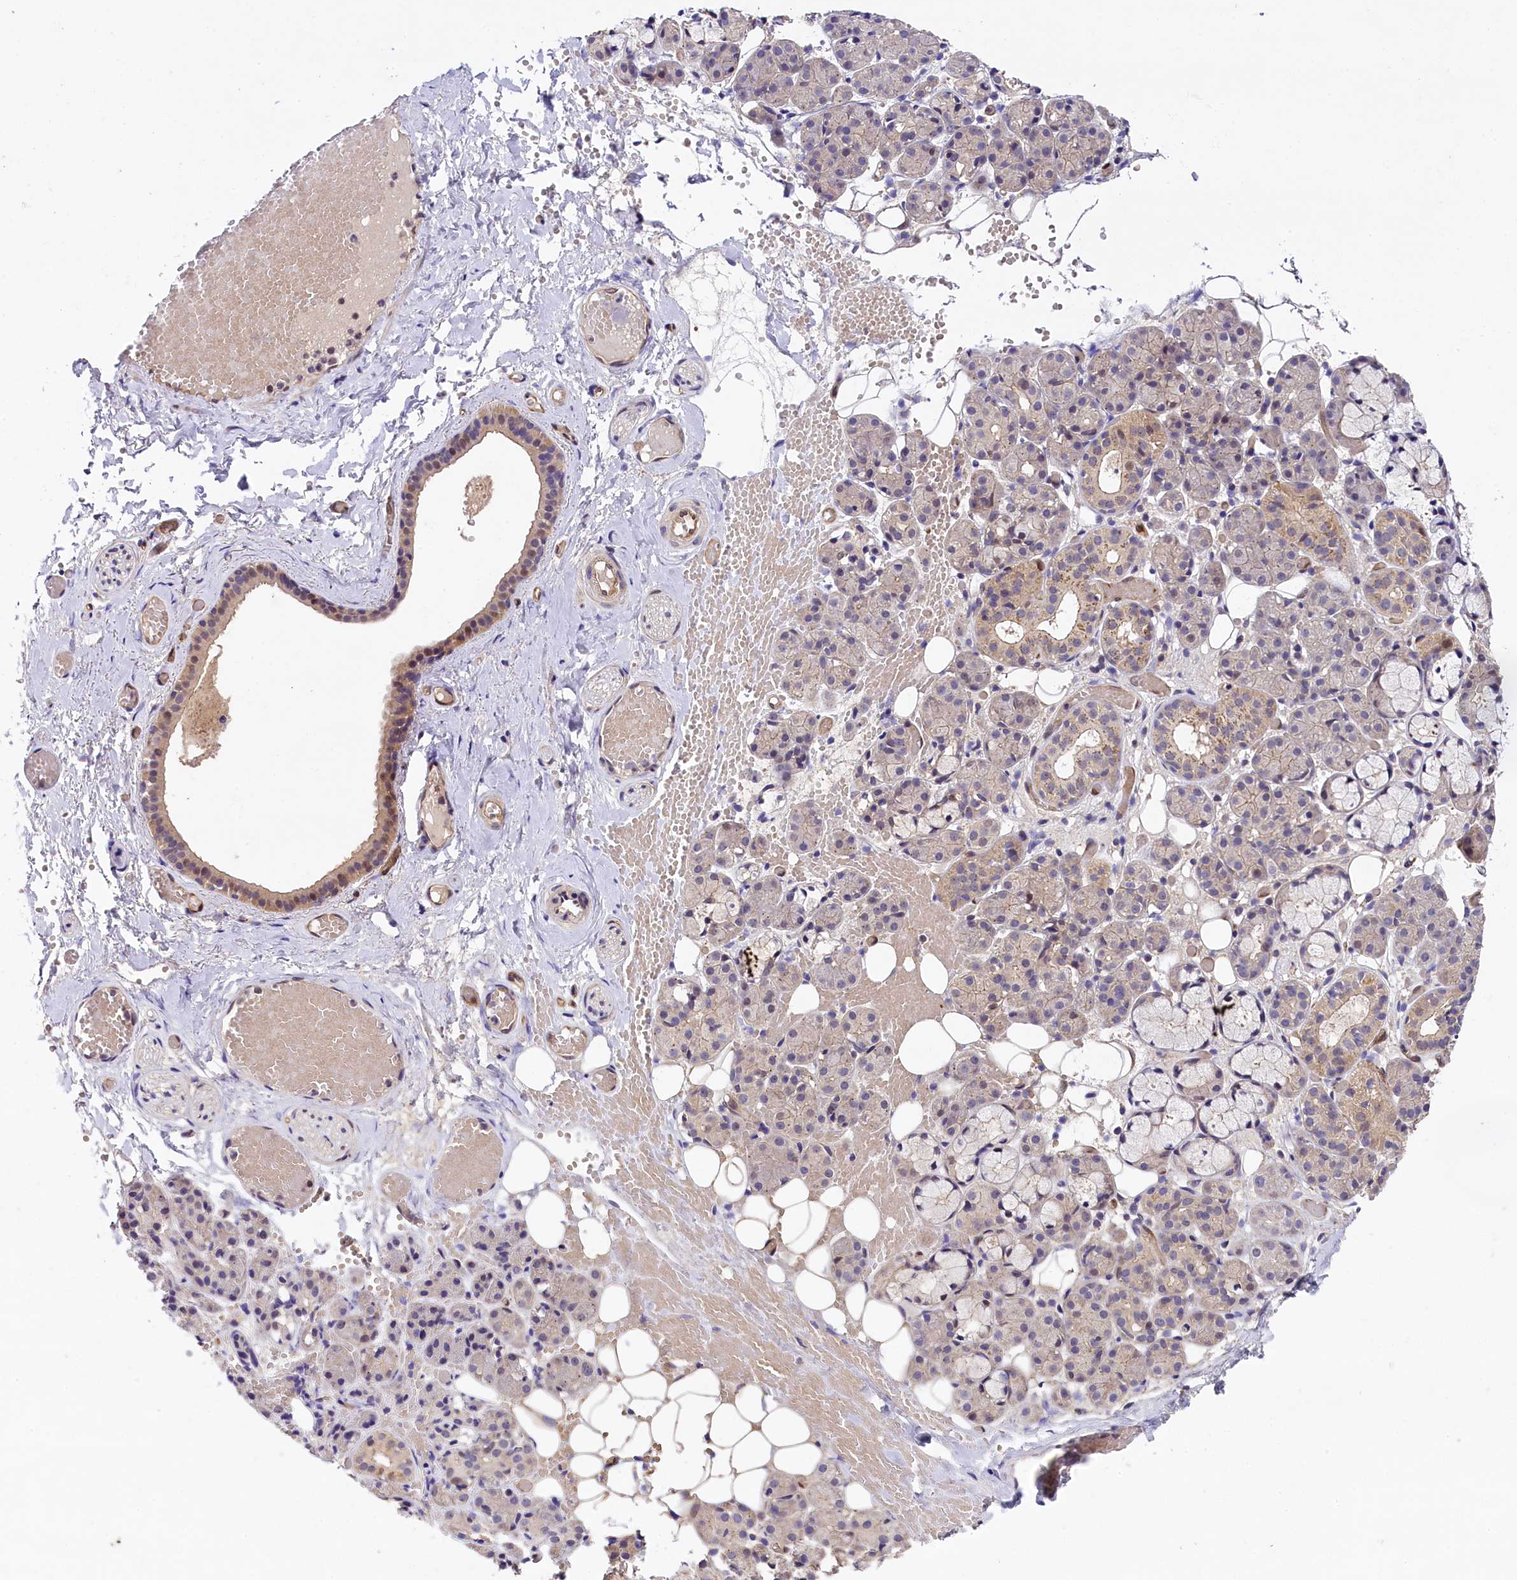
{"staining": {"intensity": "weak", "quantity": "25%-75%", "location": "cytoplasmic/membranous,nuclear"}, "tissue": "salivary gland", "cell_type": "Glandular cells", "image_type": "normal", "snomed": [{"axis": "morphology", "description": "Normal tissue, NOS"}, {"axis": "topography", "description": "Salivary gland"}], "caption": "Immunohistochemistry of normal human salivary gland shows low levels of weak cytoplasmic/membranous,nuclear expression in approximately 25%-75% of glandular cells.", "gene": "SNRK", "patient": {"sex": "male", "age": 63}}